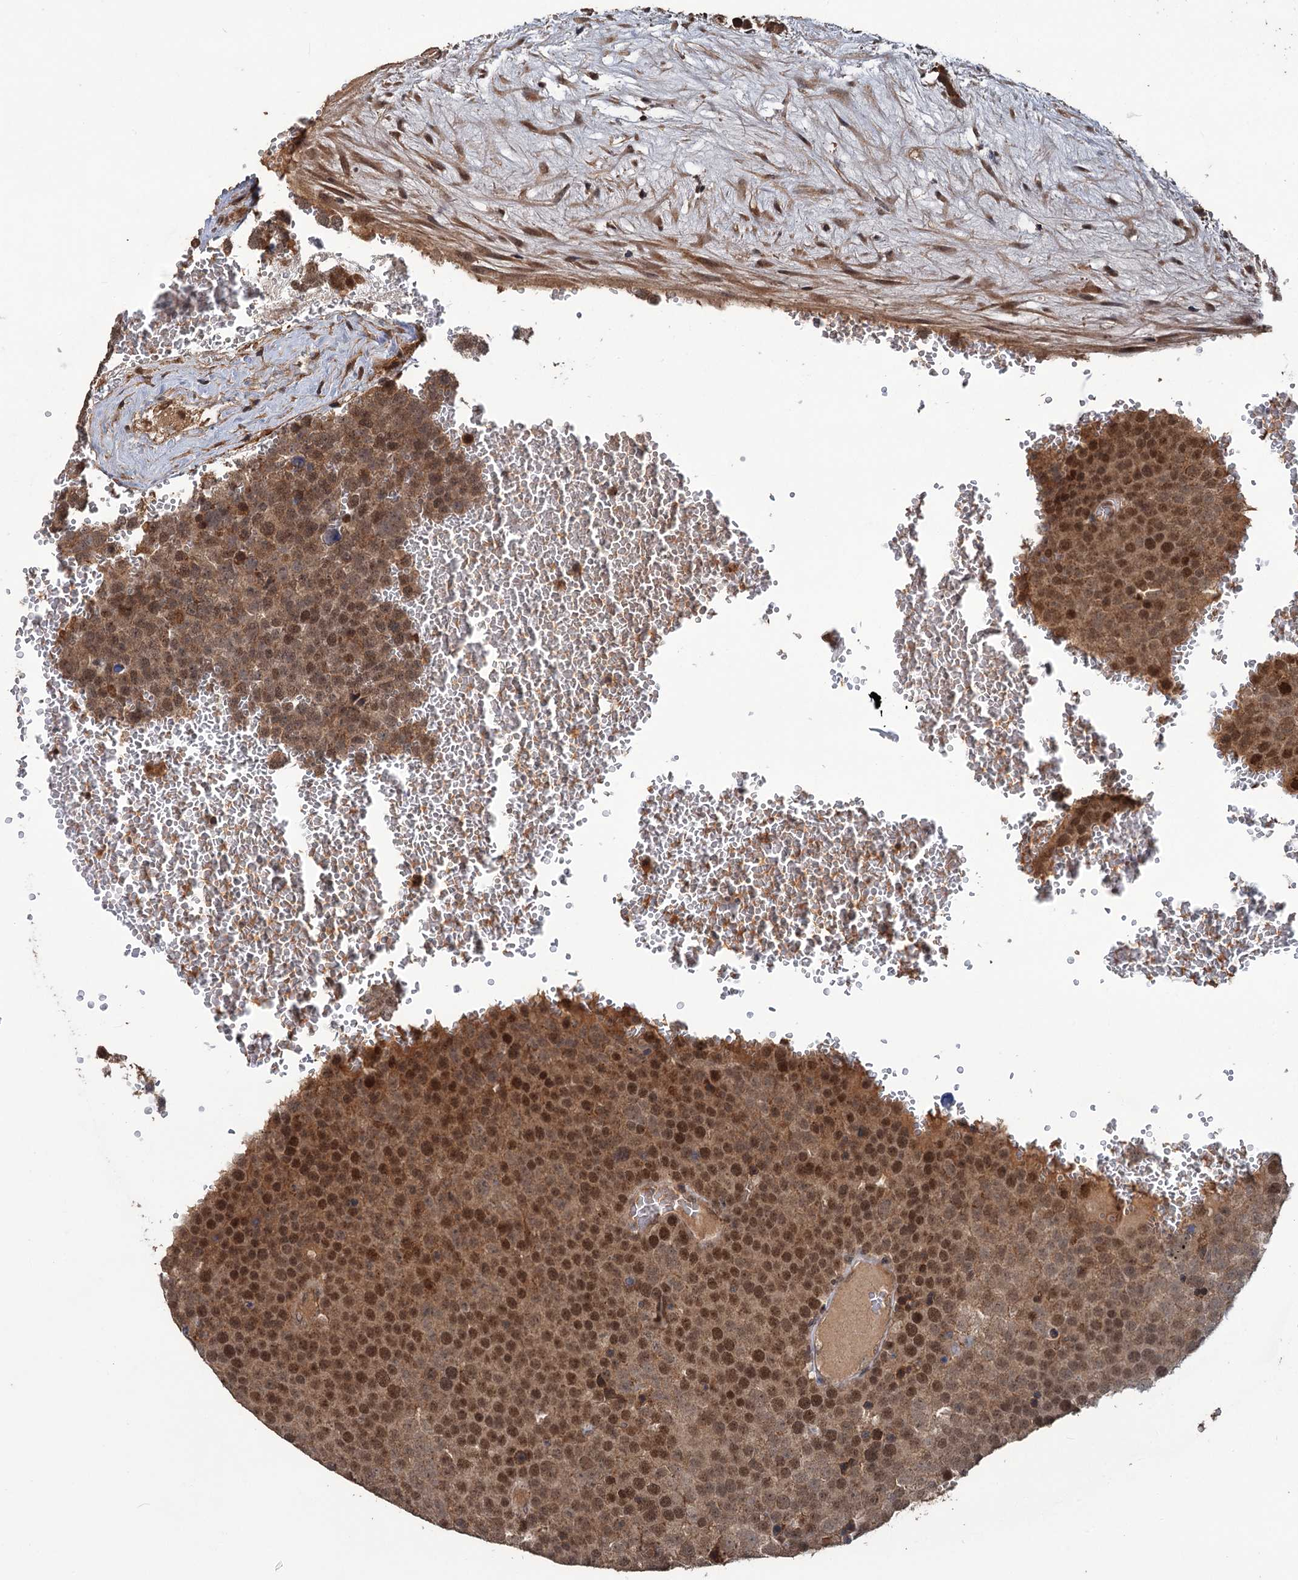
{"staining": {"intensity": "strong", "quantity": ">75%", "location": "cytoplasmic/membranous,nuclear"}, "tissue": "testis cancer", "cell_type": "Tumor cells", "image_type": "cancer", "snomed": [{"axis": "morphology", "description": "Seminoma, NOS"}, {"axis": "topography", "description": "Testis"}], "caption": "This image exhibits immunohistochemistry staining of human testis cancer (seminoma), with high strong cytoplasmic/membranous and nuclear positivity in about >75% of tumor cells.", "gene": "KANSL2", "patient": {"sex": "male", "age": 71}}